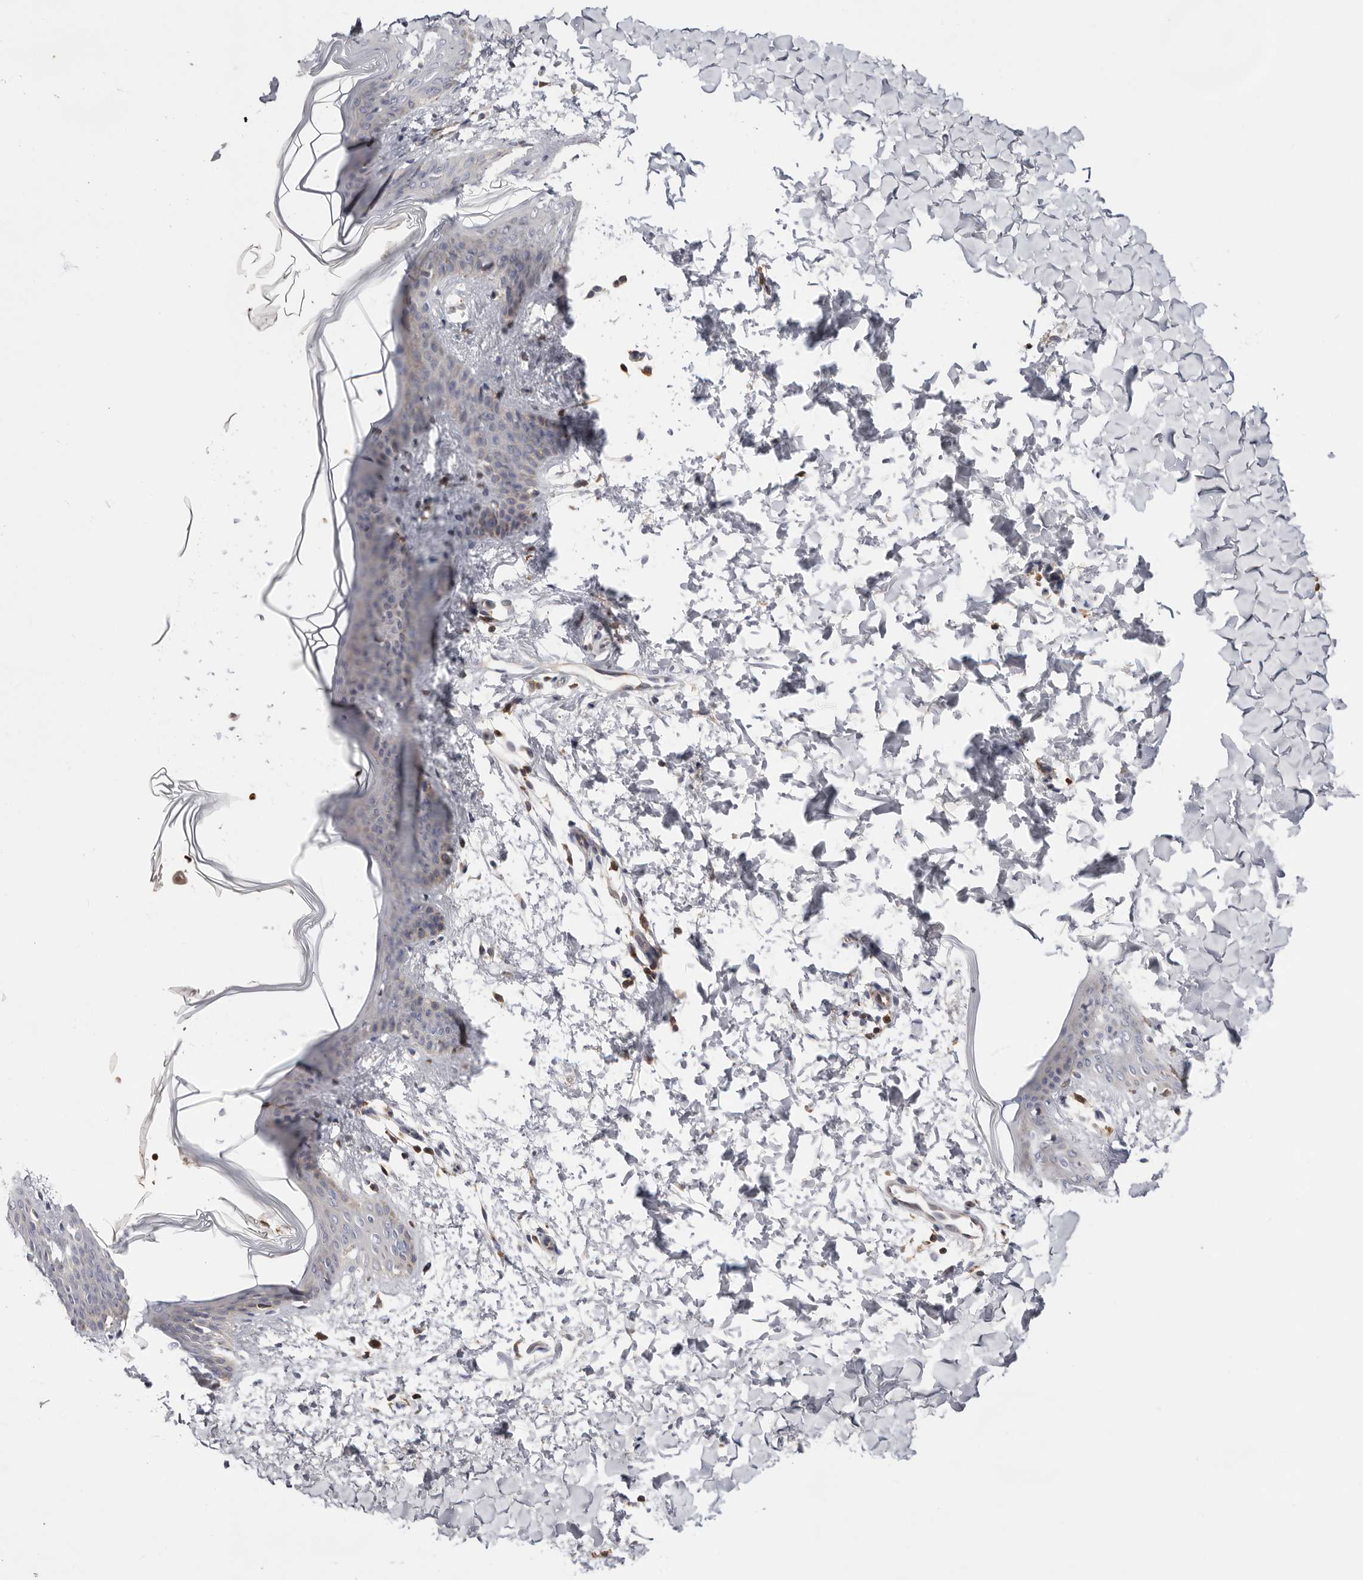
{"staining": {"intensity": "negative", "quantity": "none", "location": "none"}, "tissue": "skin", "cell_type": "Fibroblasts", "image_type": "normal", "snomed": [{"axis": "morphology", "description": "Normal tissue, NOS"}, {"axis": "topography", "description": "Skin"}], "caption": "Normal skin was stained to show a protein in brown. There is no significant positivity in fibroblasts. Nuclei are stained in blue.", "gene": "RNF213", "patient": {"sex": "female", "age": 17}}